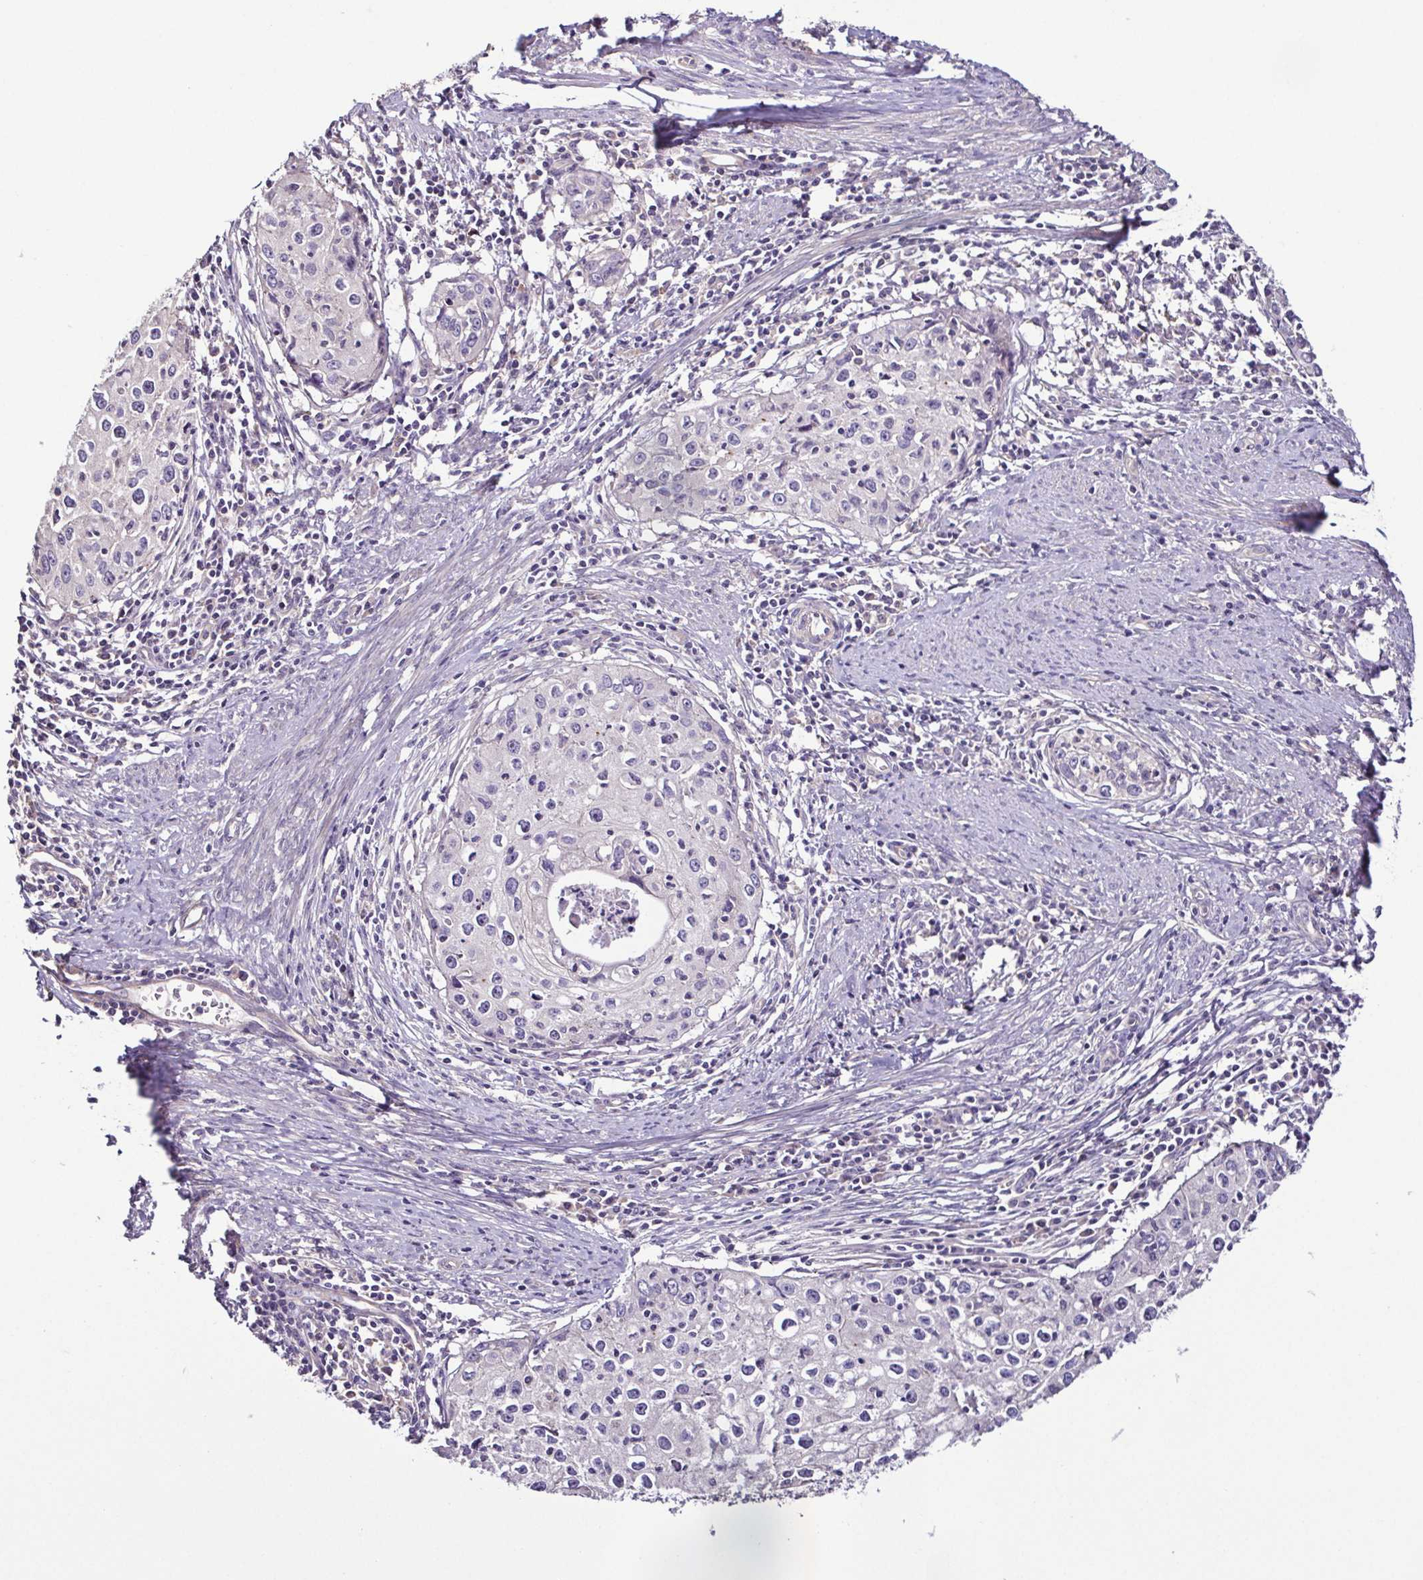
{"staining": {"intensity": "negative", "quantity": "none", "location": "none"}, "tissue": "cervical cancer", "cell_type": "Tumor cells", "image_type": "cancer", "snomed": [{"axis": "morphology", "description": "Squamous cell carcinoma, NOS"}, {"axis": "topography", "description": "Cervix"}], "caption": "Human squamous cell carcinoma (cervical) stained for a protein using immunohistochemistry demonstrates no positivity in tumor cells.", "gene": "LMOD2", "patient": {"sex": "female", "age": 40}}